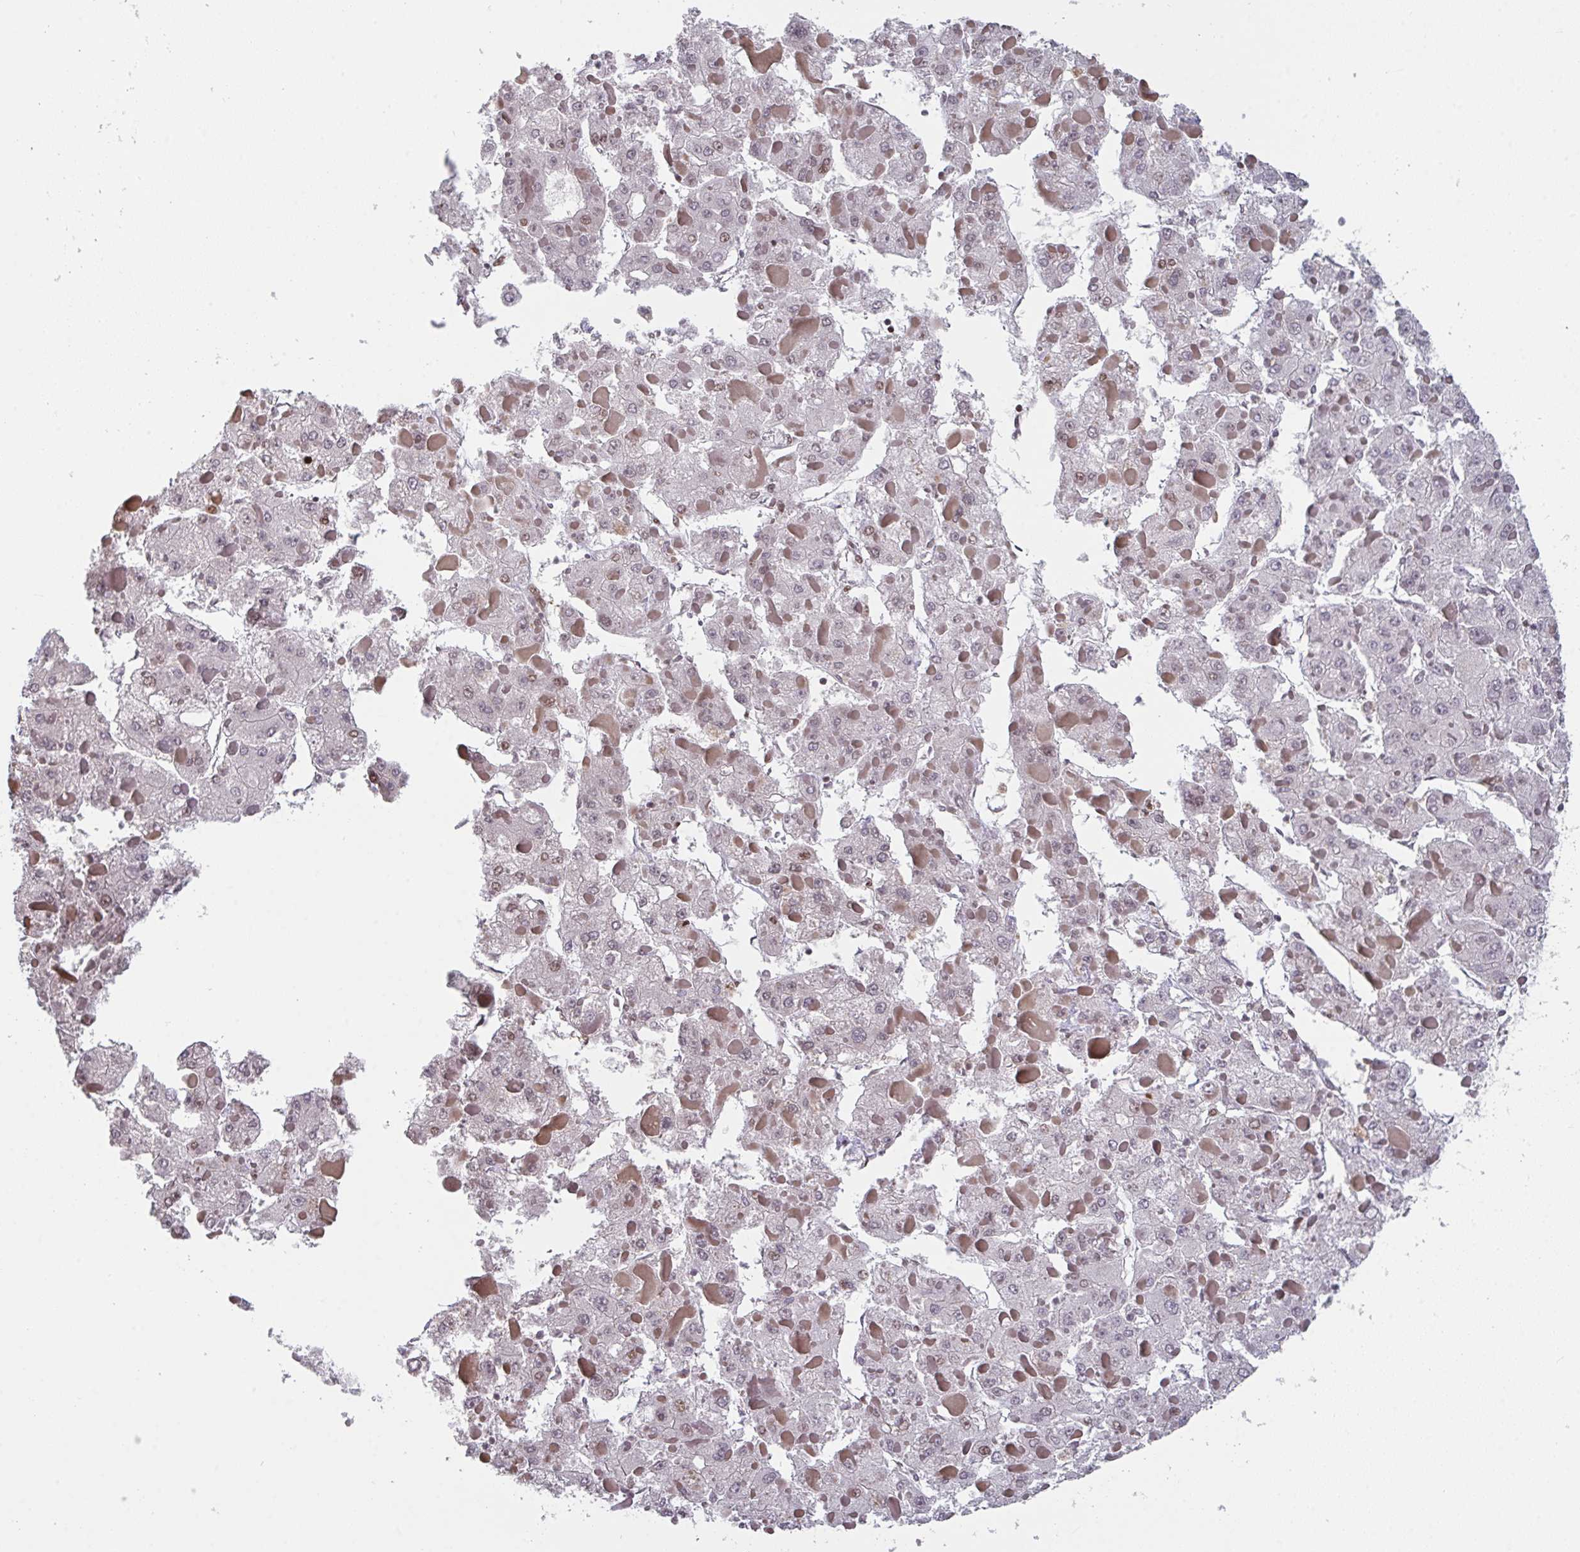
{"staining": {"intensity": "negative", "quantity": "none", "location": "none"}, "tissue": "liver cancer", "cell_type": "Tumor cells", "image_type": "cancer", "snomed": [{"axis": "morphology", "description": "Carcinoma, Hepatocellular, NOS"}, {"axis": "topography", "description": "Liver"}], "caption": "Photomicrograph shows no significant protein positivity in tumor cells of liver cancer (hepatocellular carcinoma).", "gene": "PCDHB8", "patient": {"sex": "female", "age": 73}}